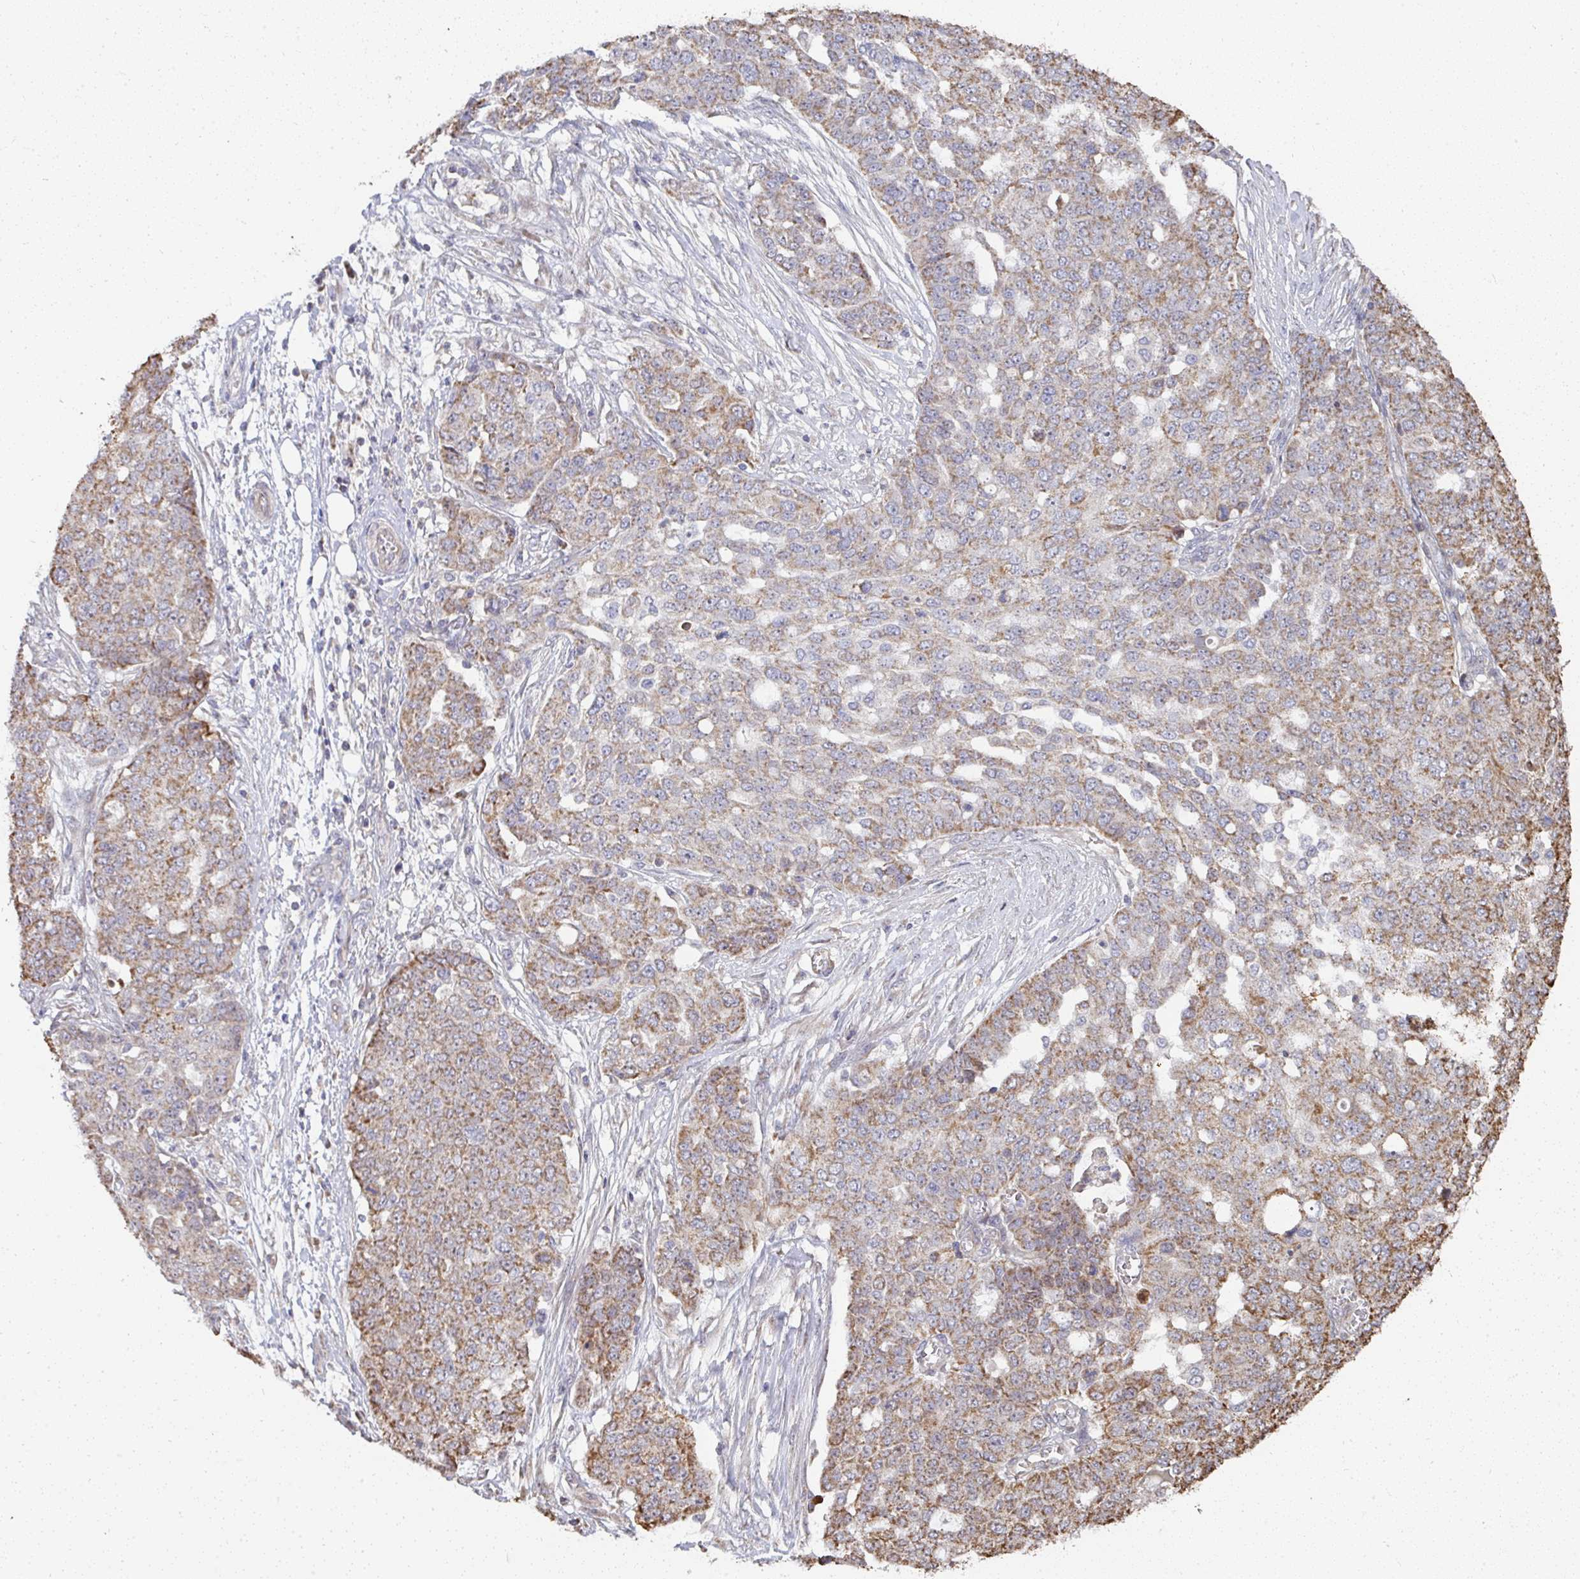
{"staining": {"intensity": "moderate", "quantity": ">75%", "location": "cytoplasmic/membranous"}, "tissue": "ovarian cancer", "cell_type": "Tumor cells", "image_type": "cancer", "snomed": [{"axis": "morphology", "description": "Cystadenocarcinoma, serous, NOS"}, {"axis": "topography", "description": "Soft tissue"}, {"axis": "topography", "description": "Ovary"}], "caption": "Protein expression analysis of ovarian serous cystadenocarcinoma displays moderate cytoplasmic/membranous positivity in approximately >75% of tumor cells. The protein is shown in brown color, while the nuclei are stained blue.", "gene": "AGTPBP1", "patient": {"sex": "female", "age": 57}}